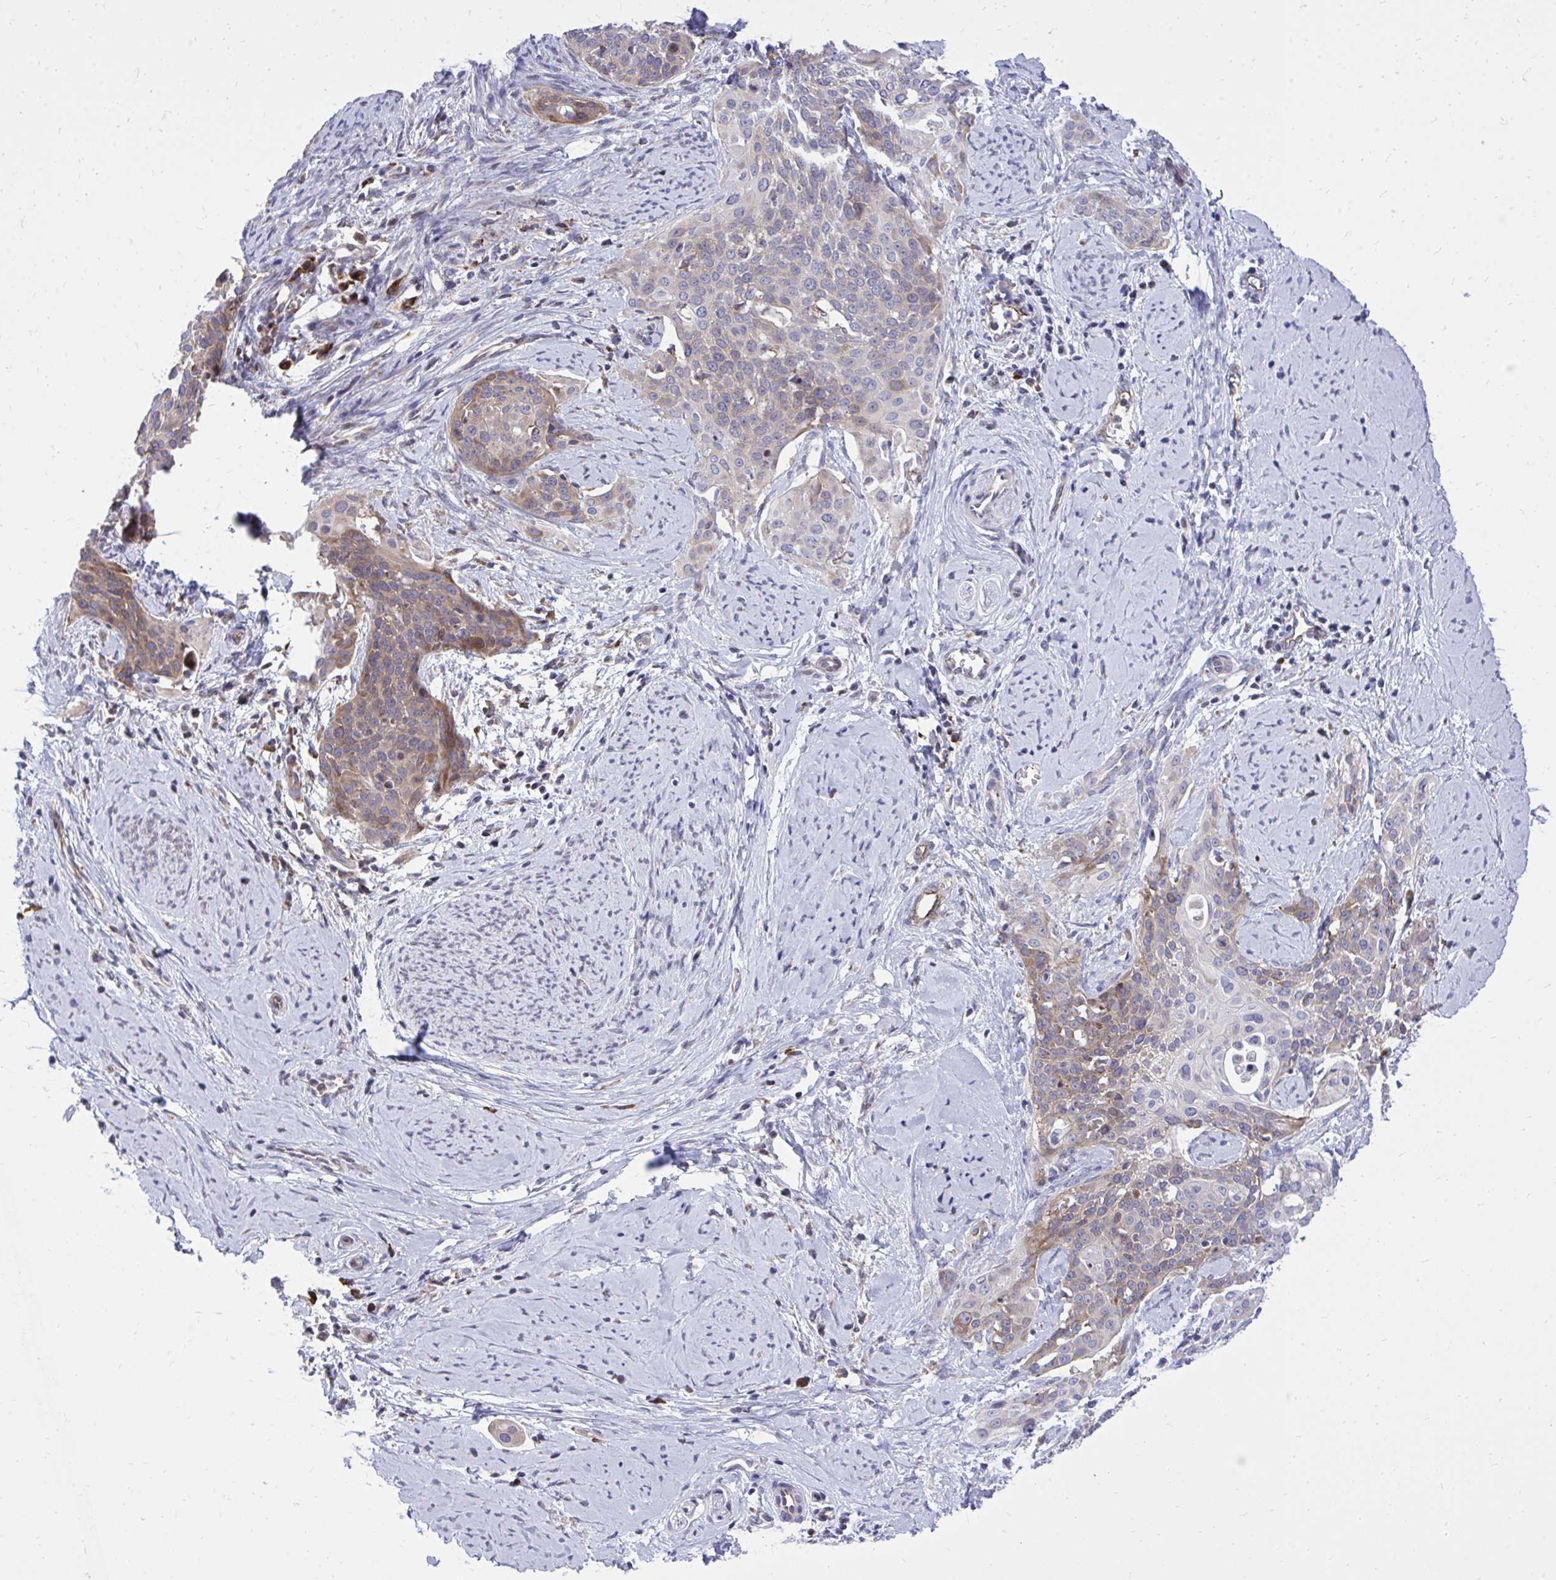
{"staining": {"intensity": "moderate", "quantity": "<25%", "location": "cytoplasmic/membranous"}, "tissue": "cervical cancer", "cell_type": "Tumor cells", "image_type": "cancer", "snomed": [{"axis": "morphology", "description": "Squamous cell carcinoma, NOS"}, {"axis": "topography", "description": "Cervix"}], "caption": "A brown stain shows moderate cytoplasmic/membranous staining of a protein in cervical squamous cell carcinoma tumor cells. (DAB IHC, brown staining for protein, blue staining for nuclei).", "gene": "METTL9", "patient": {"sex": "female", "age": 44}}